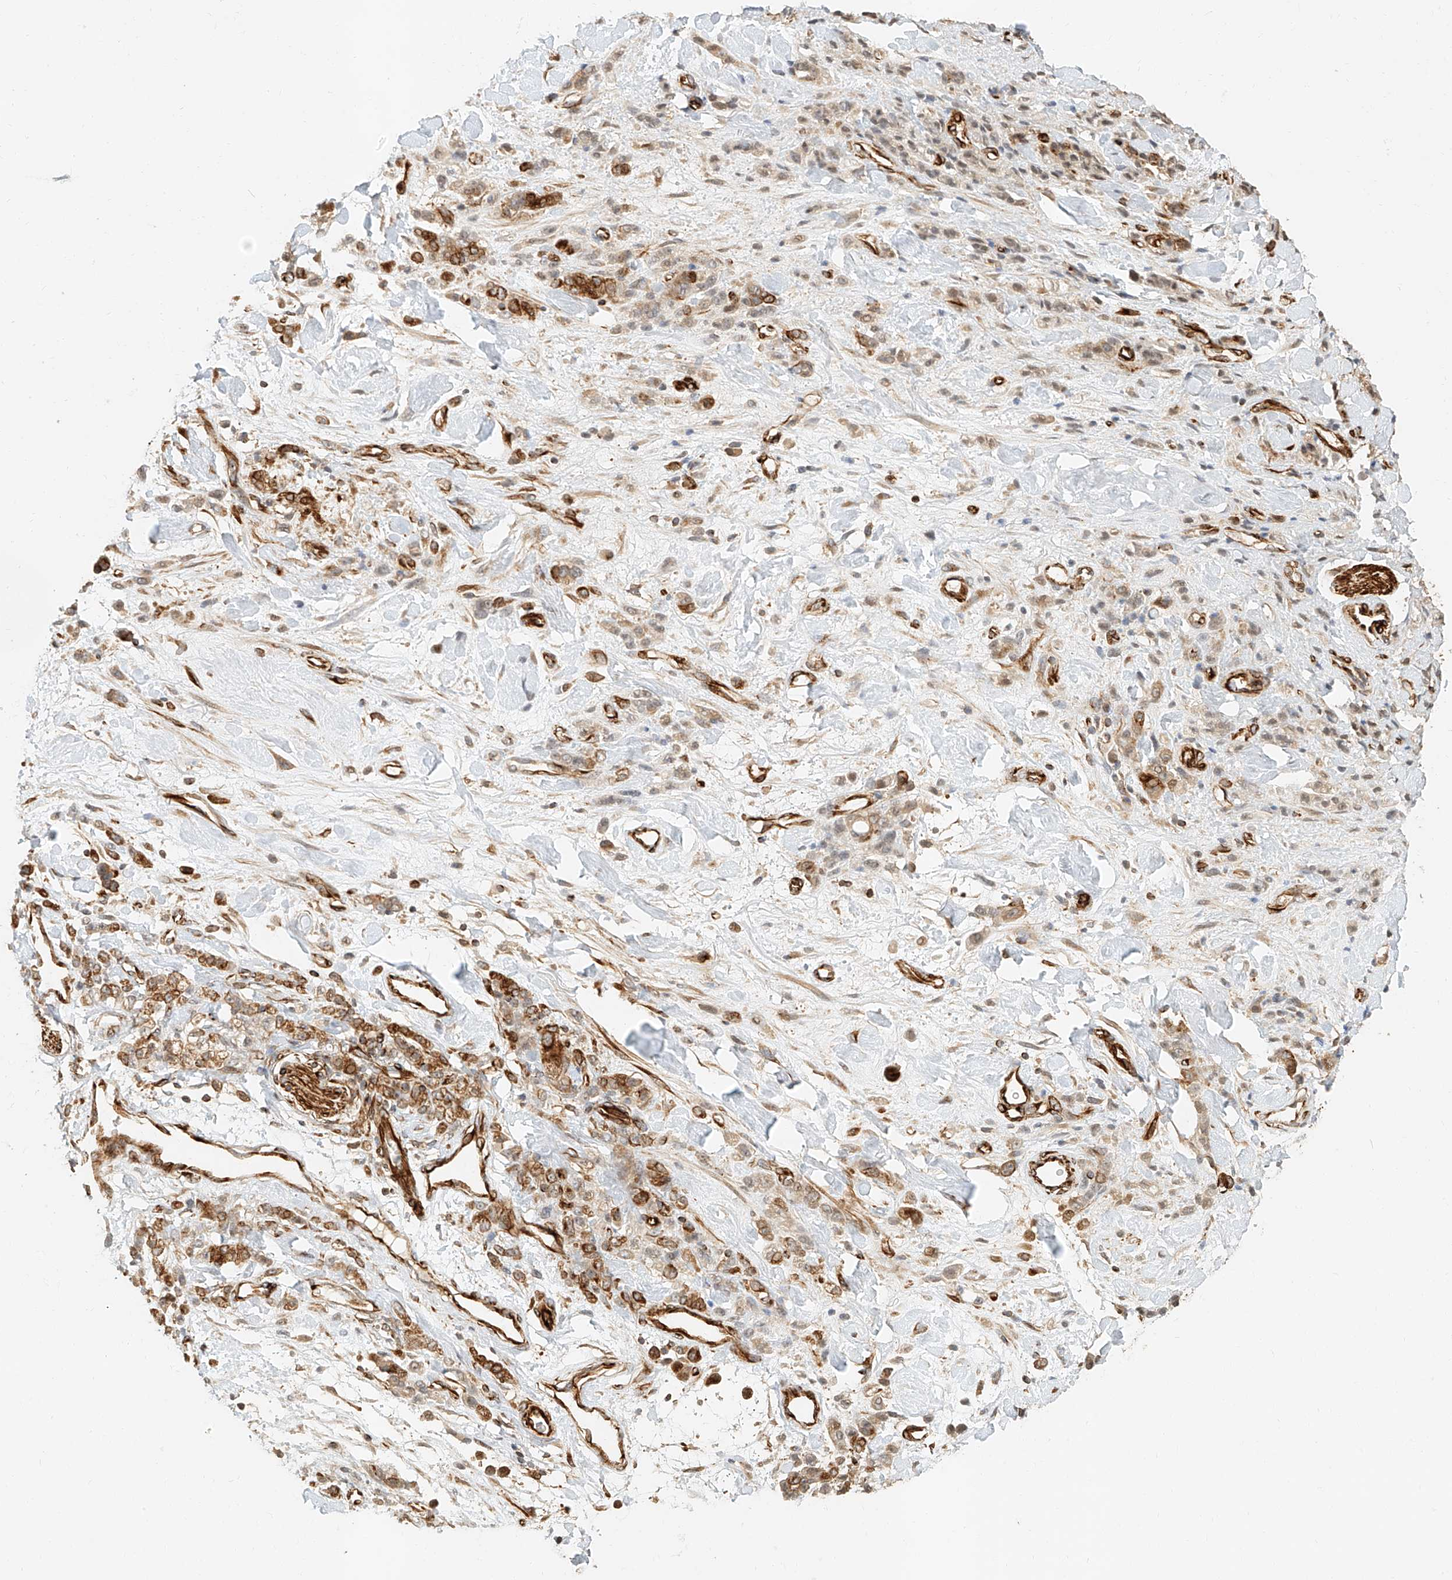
{"staining": {"intensity": "strong", "quantity": ">75%", "location": "cytoplasmic/membranous"}, "tissue": "stomach cancer", "cell_type": "Tumor cells", "image_type": "cancer", "snomed": [{"axis": "morphology", "description": "Normal tissue, NOS"}, {"axis": "morphology", "description": "Adenocarcinoma, NOS"}, {"axis": "topography", "description": "Stomach"}], "caption": "Brown immunohistochemical staining in stomach adenocarcinoma reveals strong cytoplasmic/membranous positivity in about >75% of tumor cells.", "gene": "NAP1L1", "patient": {"sex": "male", "age": 82}}